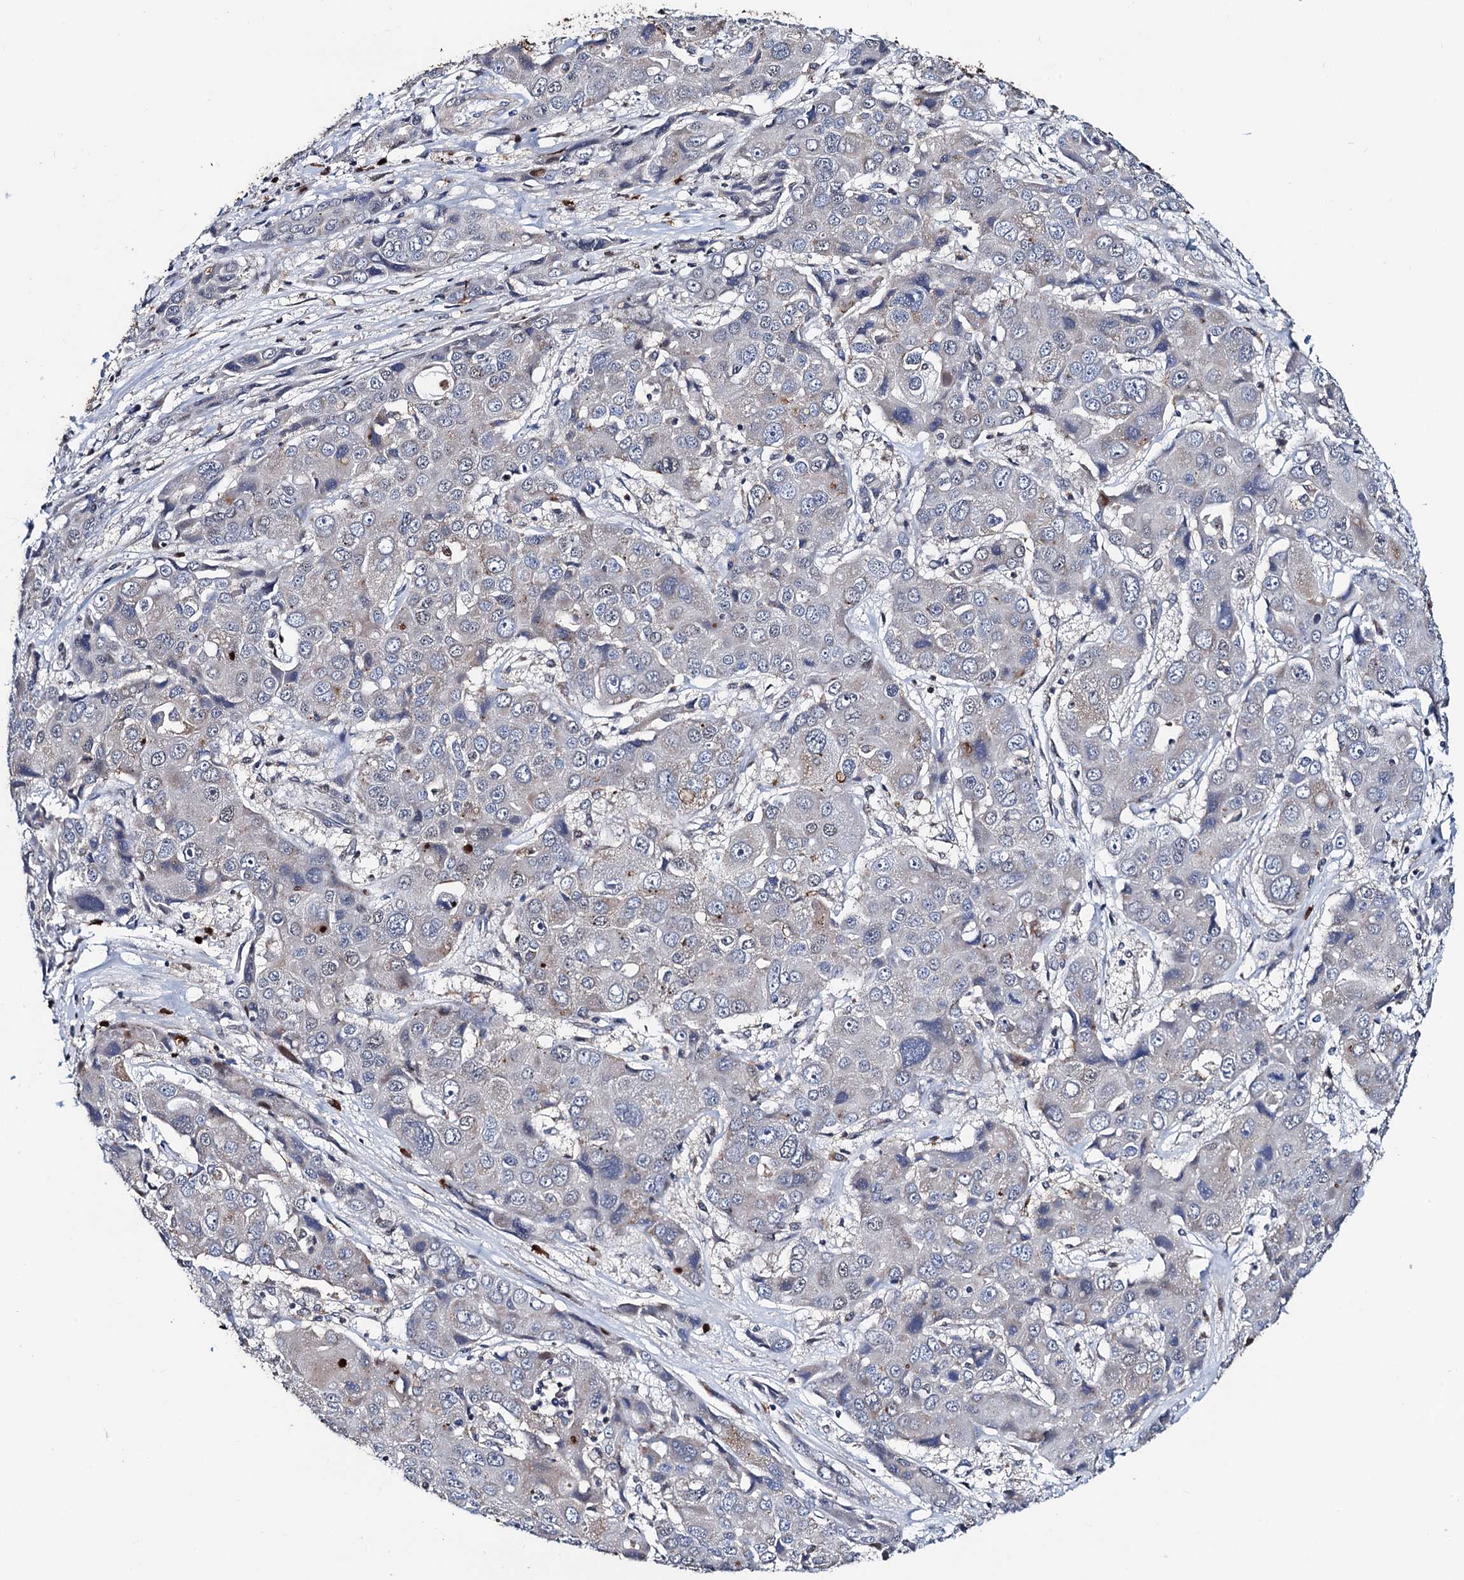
{"staining": {"intensity": "negative", "quantity": "none", "location": "none"}, "tissue": "liver cancer", "cell_type": "Tumor cells", "image_type": "cancer", "snomed": [{"axis": "morphology", "description": "Cholangiocarcinoma"}, {"axis": "topography", "description": "Liver"}], "caption": "The micrograph exhibits no staining of tumor cells in liver cholangiocarcinoma.", "gene": "FAM222A", "patient": {"sex": "male", "age": 67}}